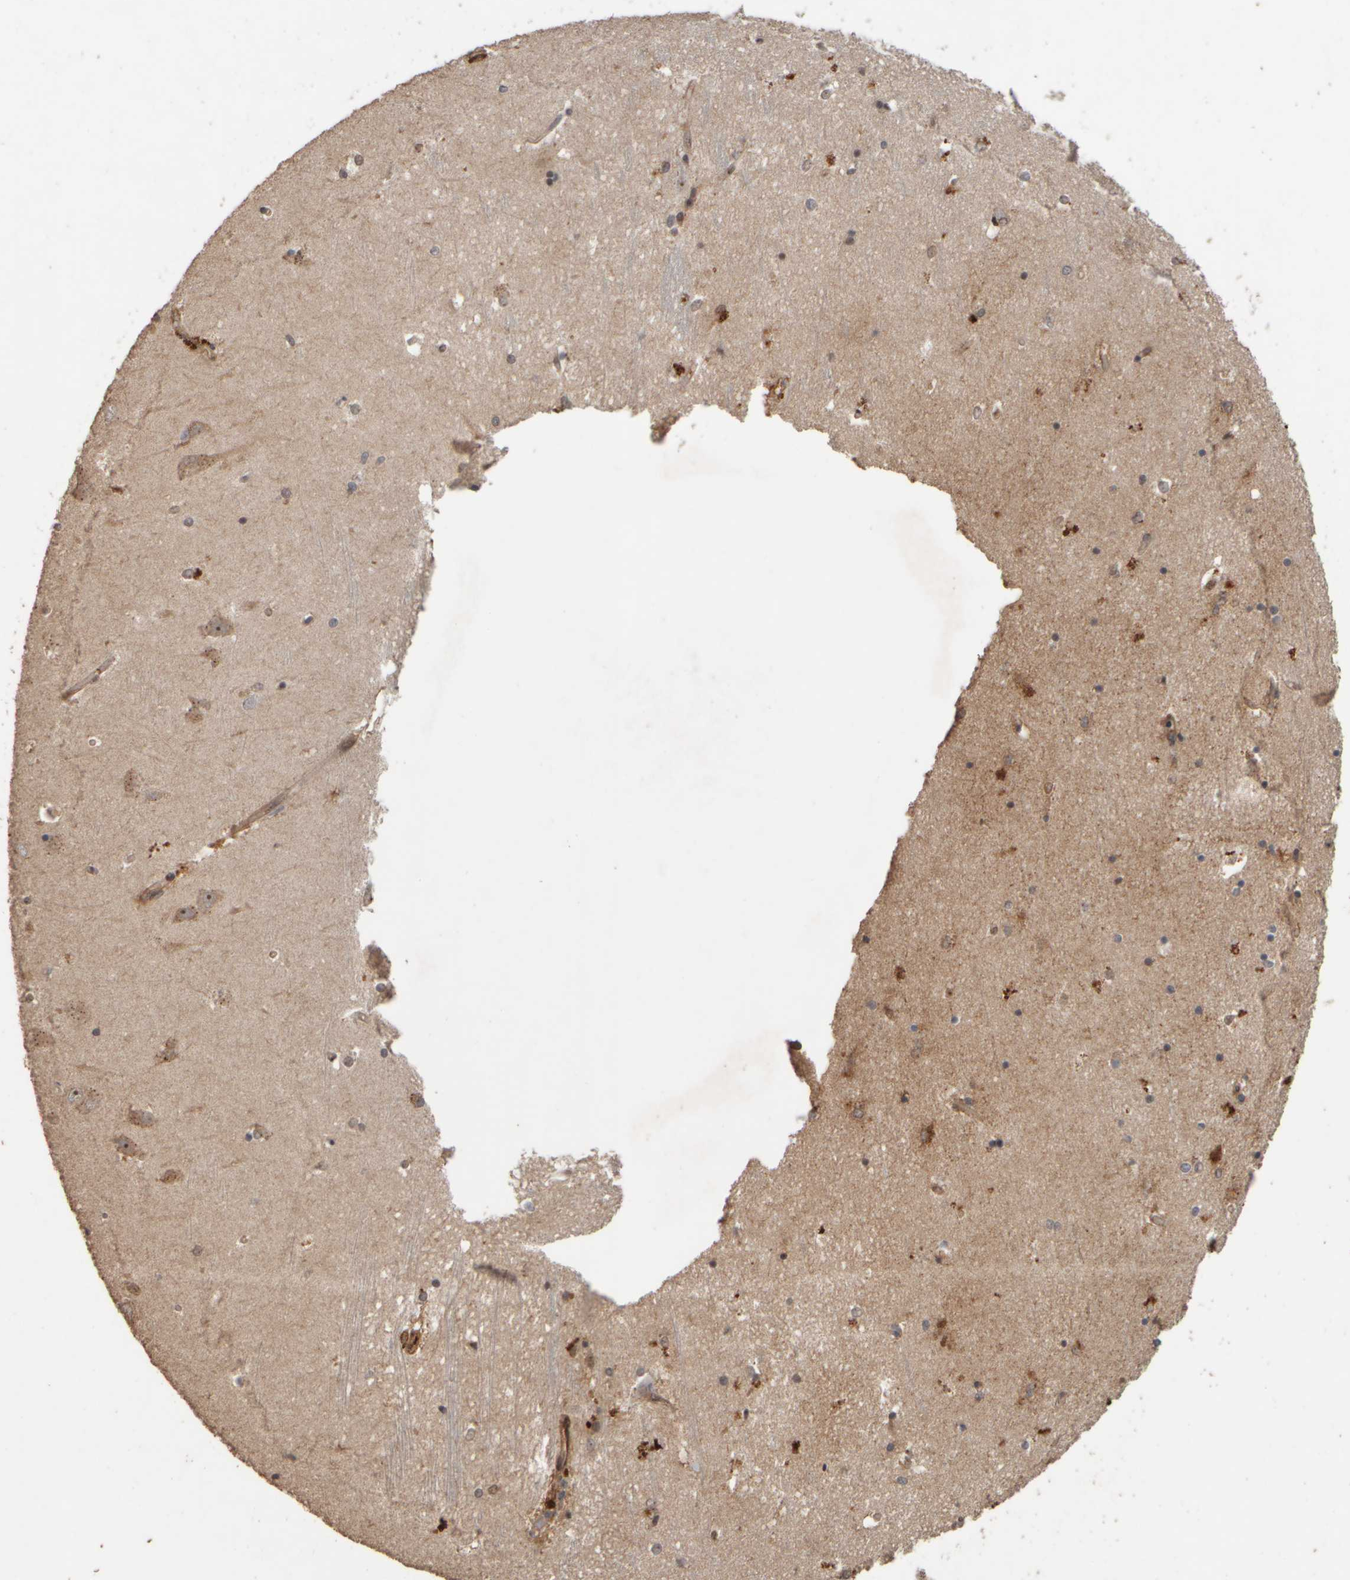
{"staining": {"intensity": "weak", "quantity": ">75%", "location": "cytoplasmic/membranous"}, "tissue": "hippocampus", "cell_type": "Glial cells", "image_type": "normal", "snomed": [{"axis": "morphology", "description": "Normal tissue, NOS"}, {"axis": "topography", "description": "Hippocampus"}], "caption": "A low amount of weak cytoplasmic/membranous expression is present in approximately >75% of glial cells in normal hippocampus.", "gene": "SPHK1", "patient": {"sex": "male", "age": 45}}